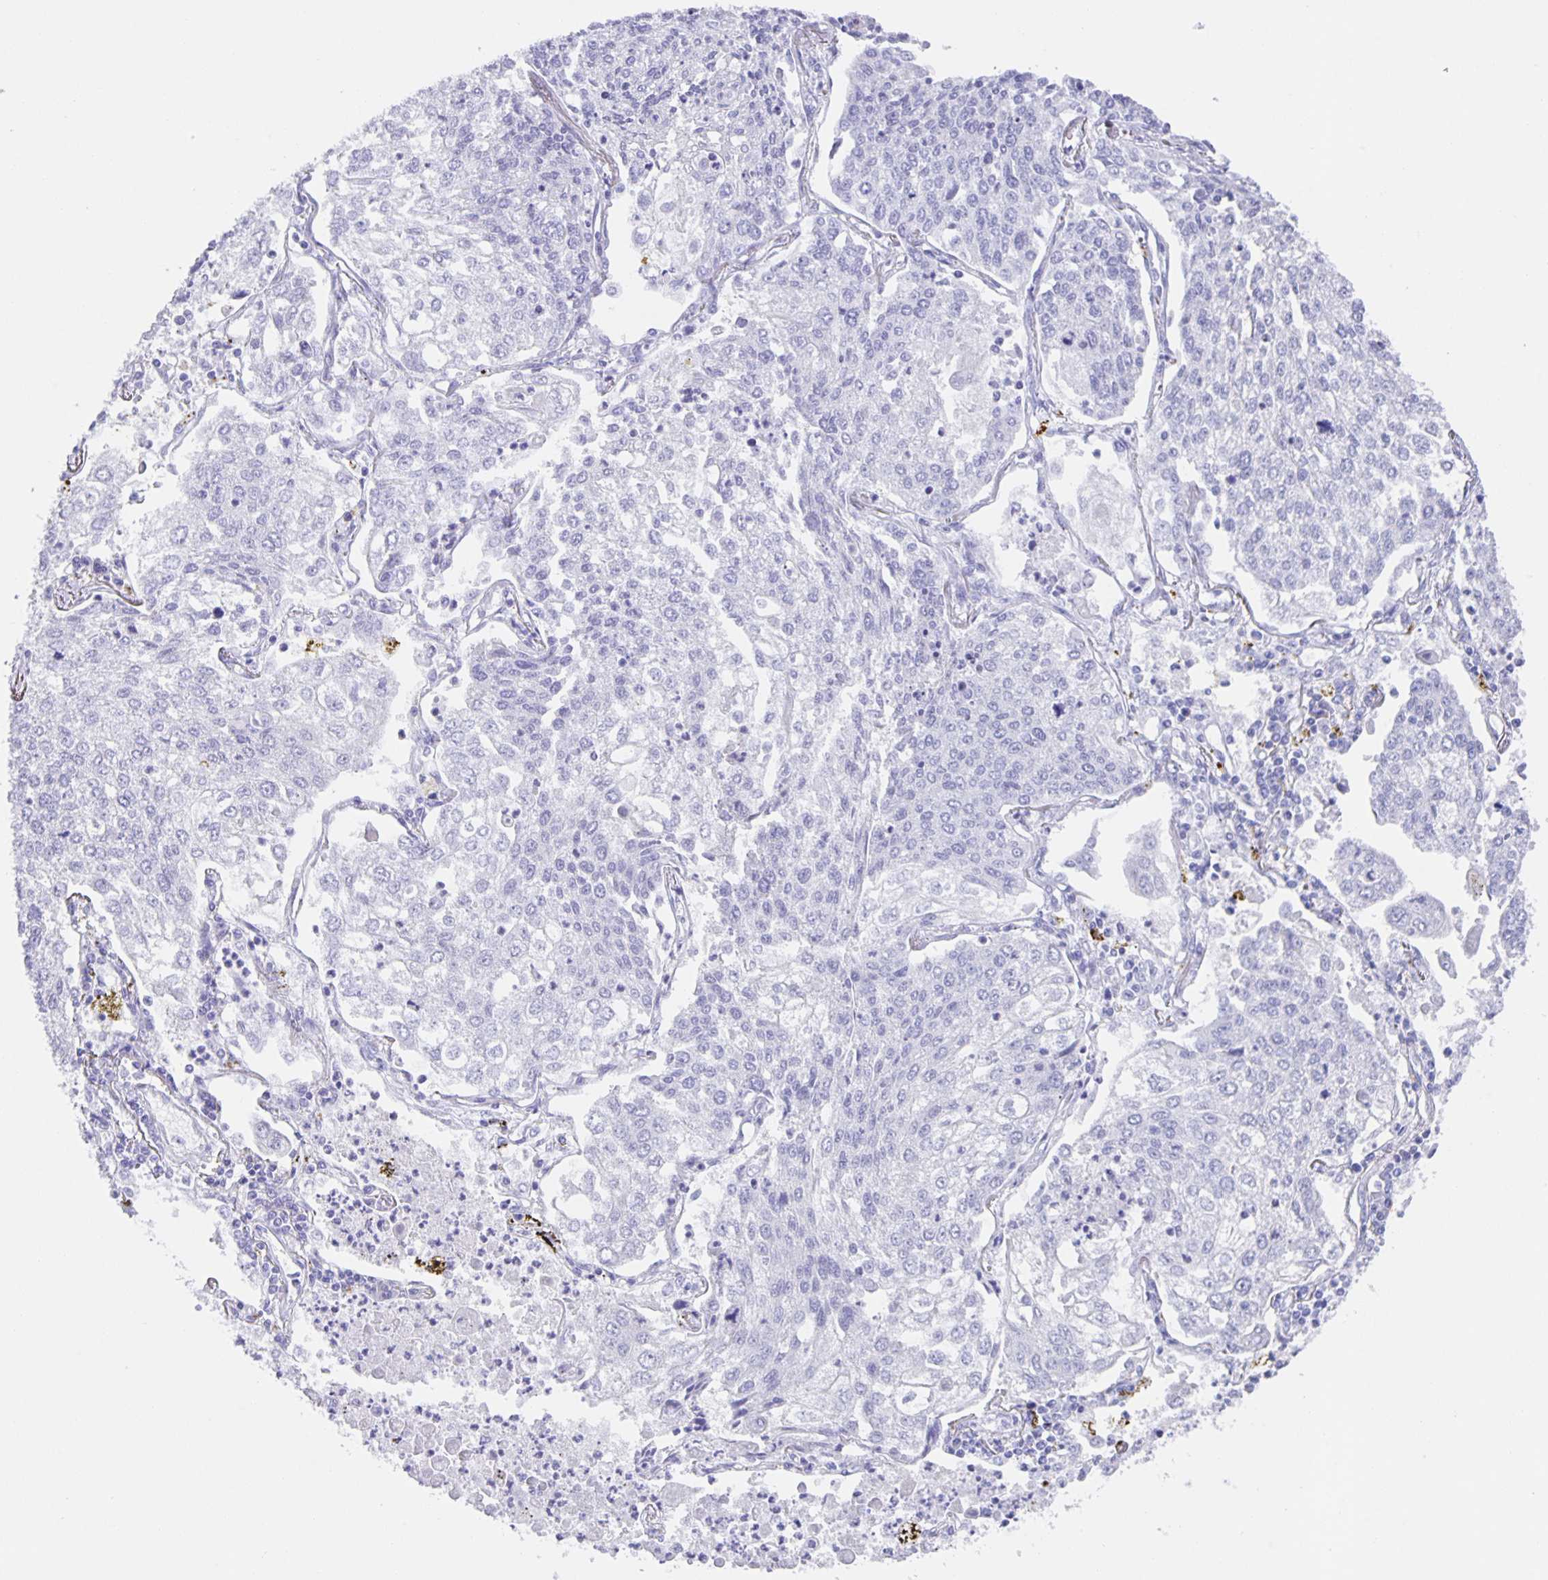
{"staining": {"intensity": "negative", "quantity": "none", "location": "none"}, "tissue": "lung cancer", "cell_type": "Tumor cells", "image_type": "cancer", "snomed": [{"axis": "morphology", "description": "Squamous cell carcinoma, NOS"}, {"axis": "topography", "description": "Lung"}], "caption": "This is a histopathology image of IHC staining of lung squamous cell carcinoma, which shows no staining in tumor cells.", "gene": "GUCA2A", "patient": {"sex": "male", "age": 74}}